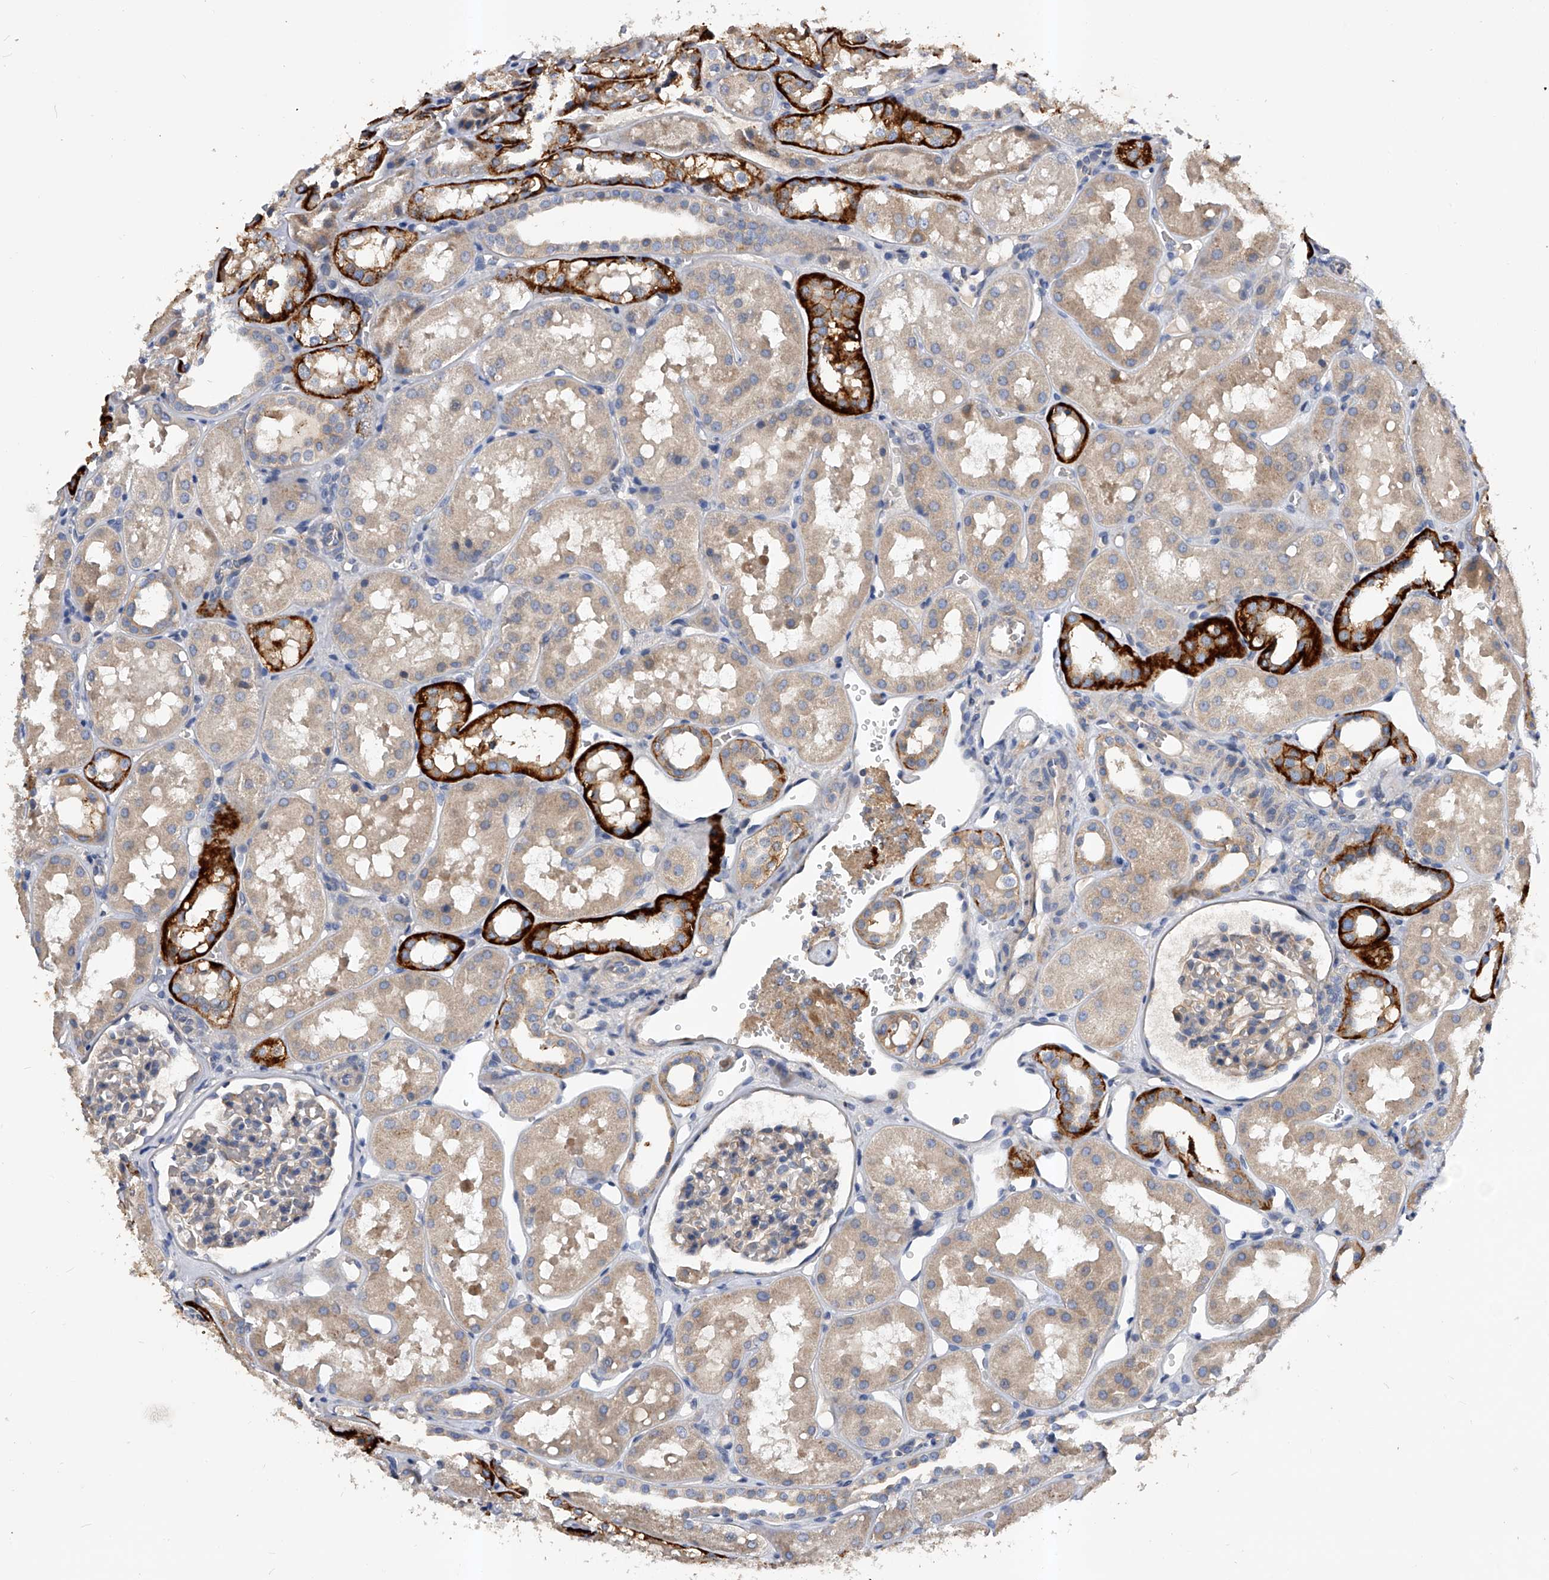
{"staining": {"intensity": "negative", "quantity": "none", "location": "none"}, "tissue": "kidney", "cell_type": "Cells in glomeruli", "image_type": "normal", "snomed": [{"axis": "morphology", "description": "Normal tissue, NOS"}, {"axis": "topography", "description": "Kidney"}], "caption": "The photomicrograph displays no staining of cells in glomeruli in unremarkable kidney.", "gene": "ARL4C", "patient": {"sex": "male", "age": 16}}